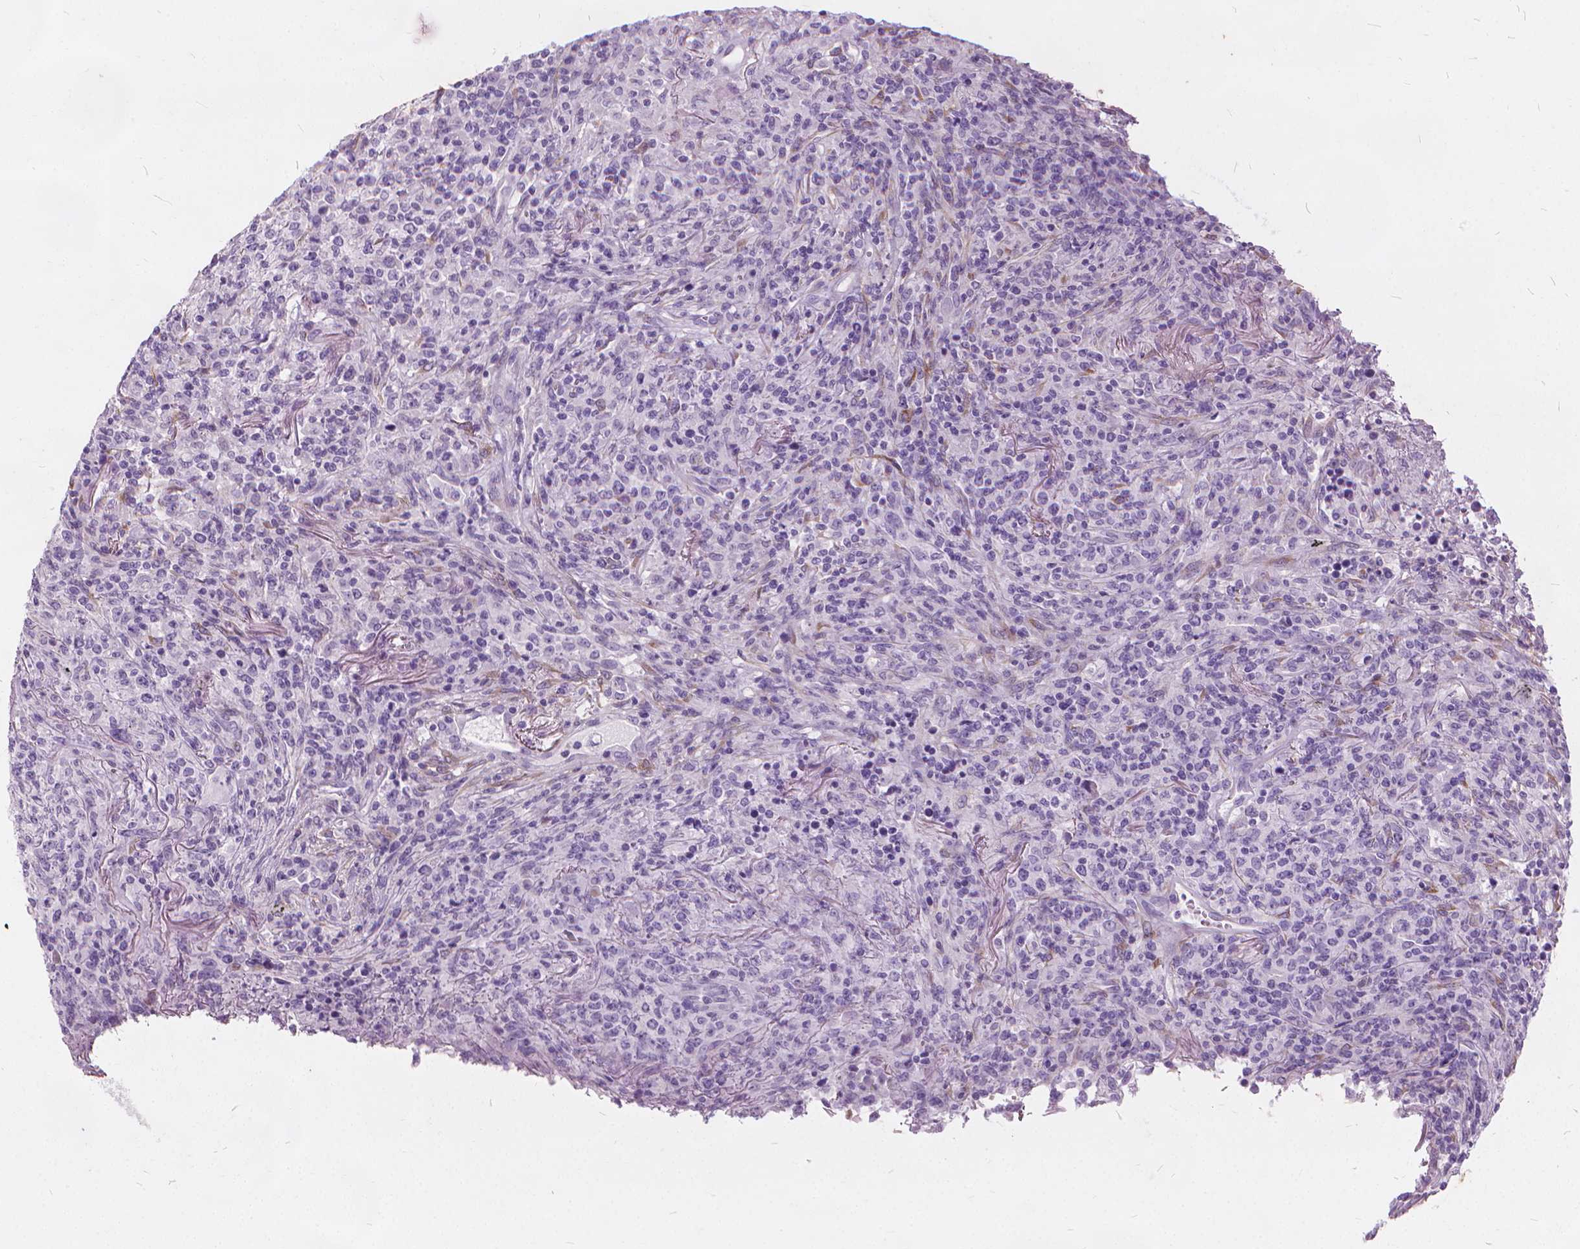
{"staining": {"intensity": "negative", "quantity": "none", "location": "none"}, "tissue": "lymphoma", "cell_type": "Tumor cells", "image_type": "cancer", "snomed": [{"axis": "morphology", "description": "Malignant lymphoma, non-Hodgkin's type, High grade"}, {"axis": "topography", "description": "Lung"}], "caption": "Human malignant lymphoma, non-Hodgkin's type (high-grade) stained for a protein using immunohistochemistry (IHC) exhibits no positivity in tumor cells.", "gene": "DNM1", "patient": {"sex": "male", "age": 79}}